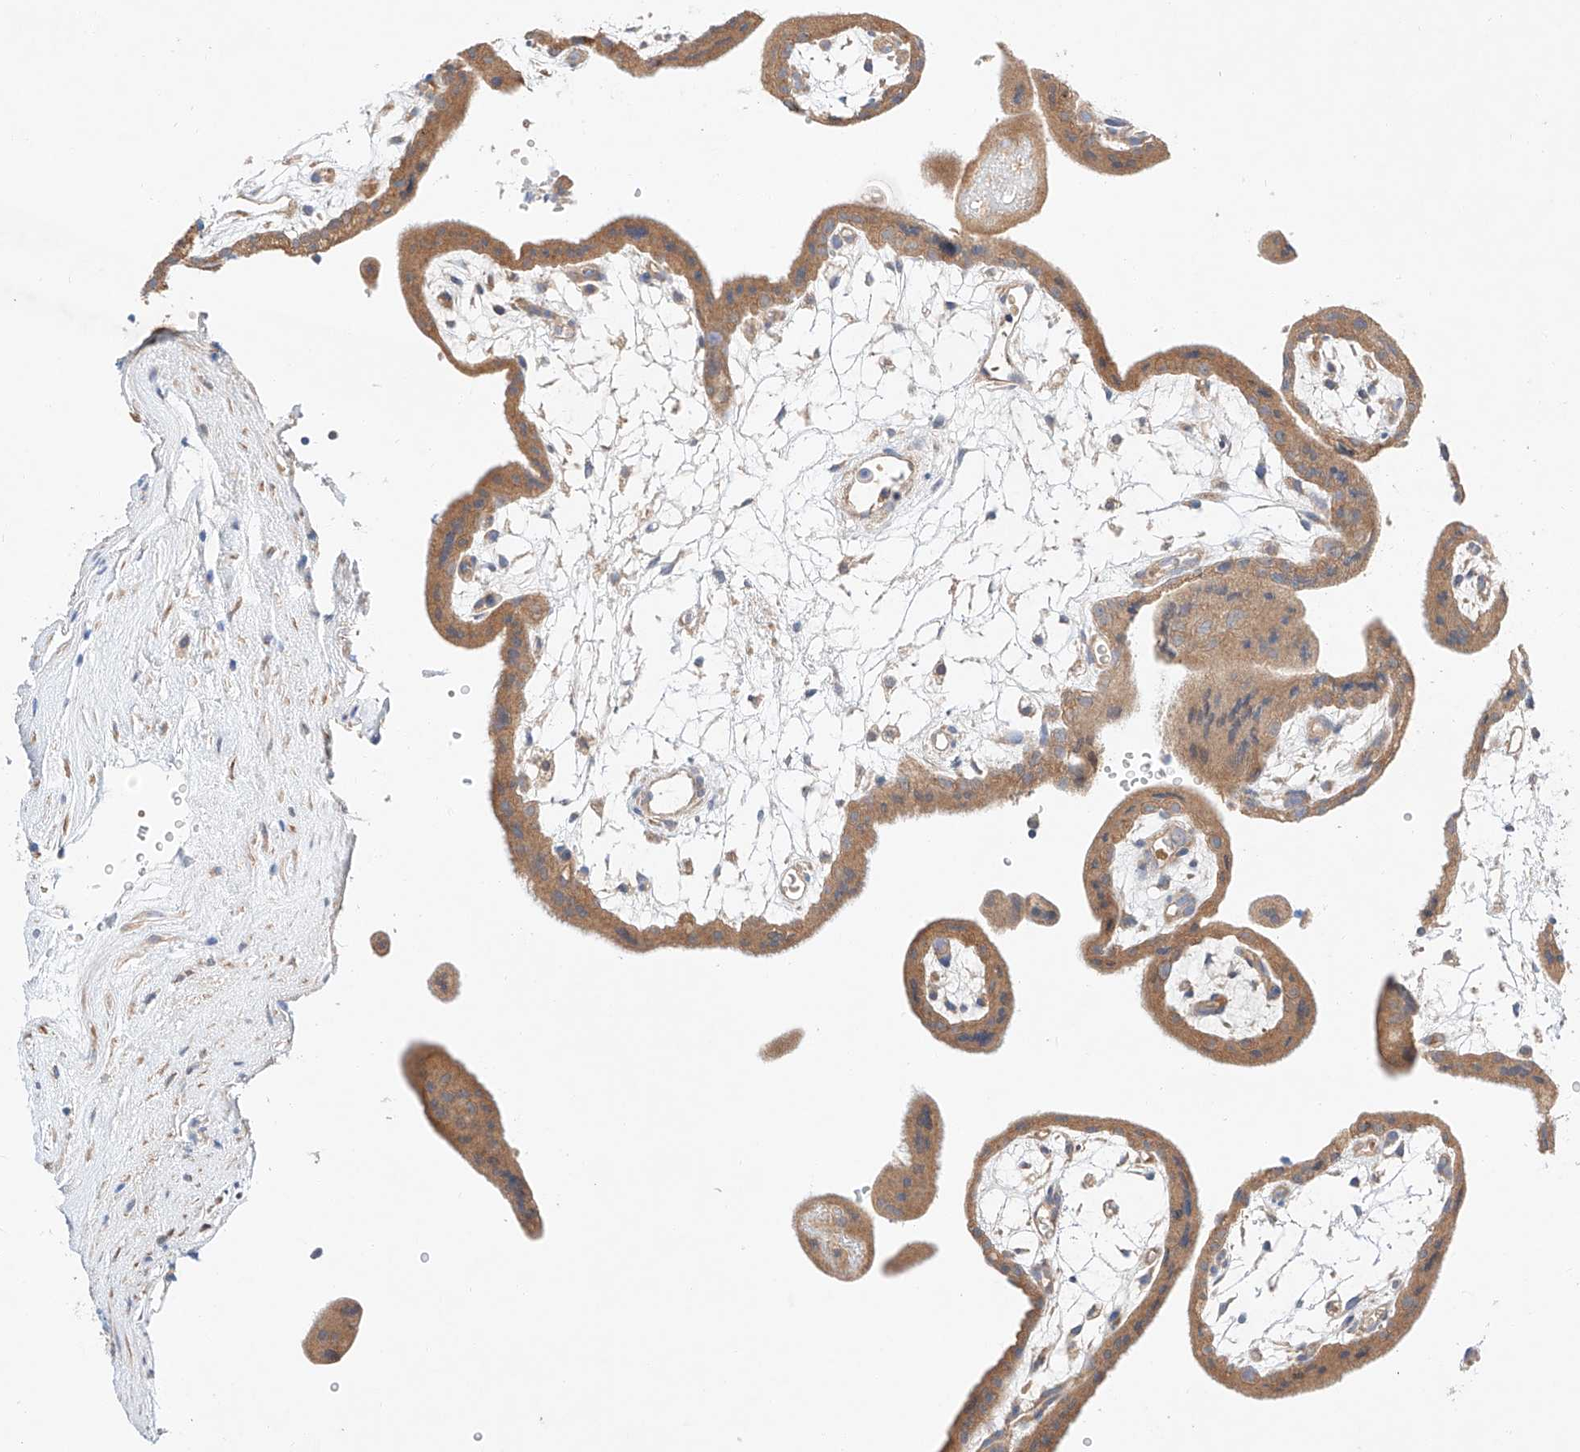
{"staining": {"intensity": "weak", "quantity": ">75%", "location": "cytoplasmic/membranous"}, "tissue": "placenta", "cell_type": "Decidual cells", "image_type": "normal", "snomed": [{"axis": "morphology", "description": "Normal tissue, NOS"}, {"axis": "topography", "description": "Placenta"}], "caption": "Decidual cells show low levels of weak cytoplasmic/membranous expression in about >75% of cells in unremarkable placenta.", "gene": "C6orf118", "patient": {"sex": "female", "age": 18}}